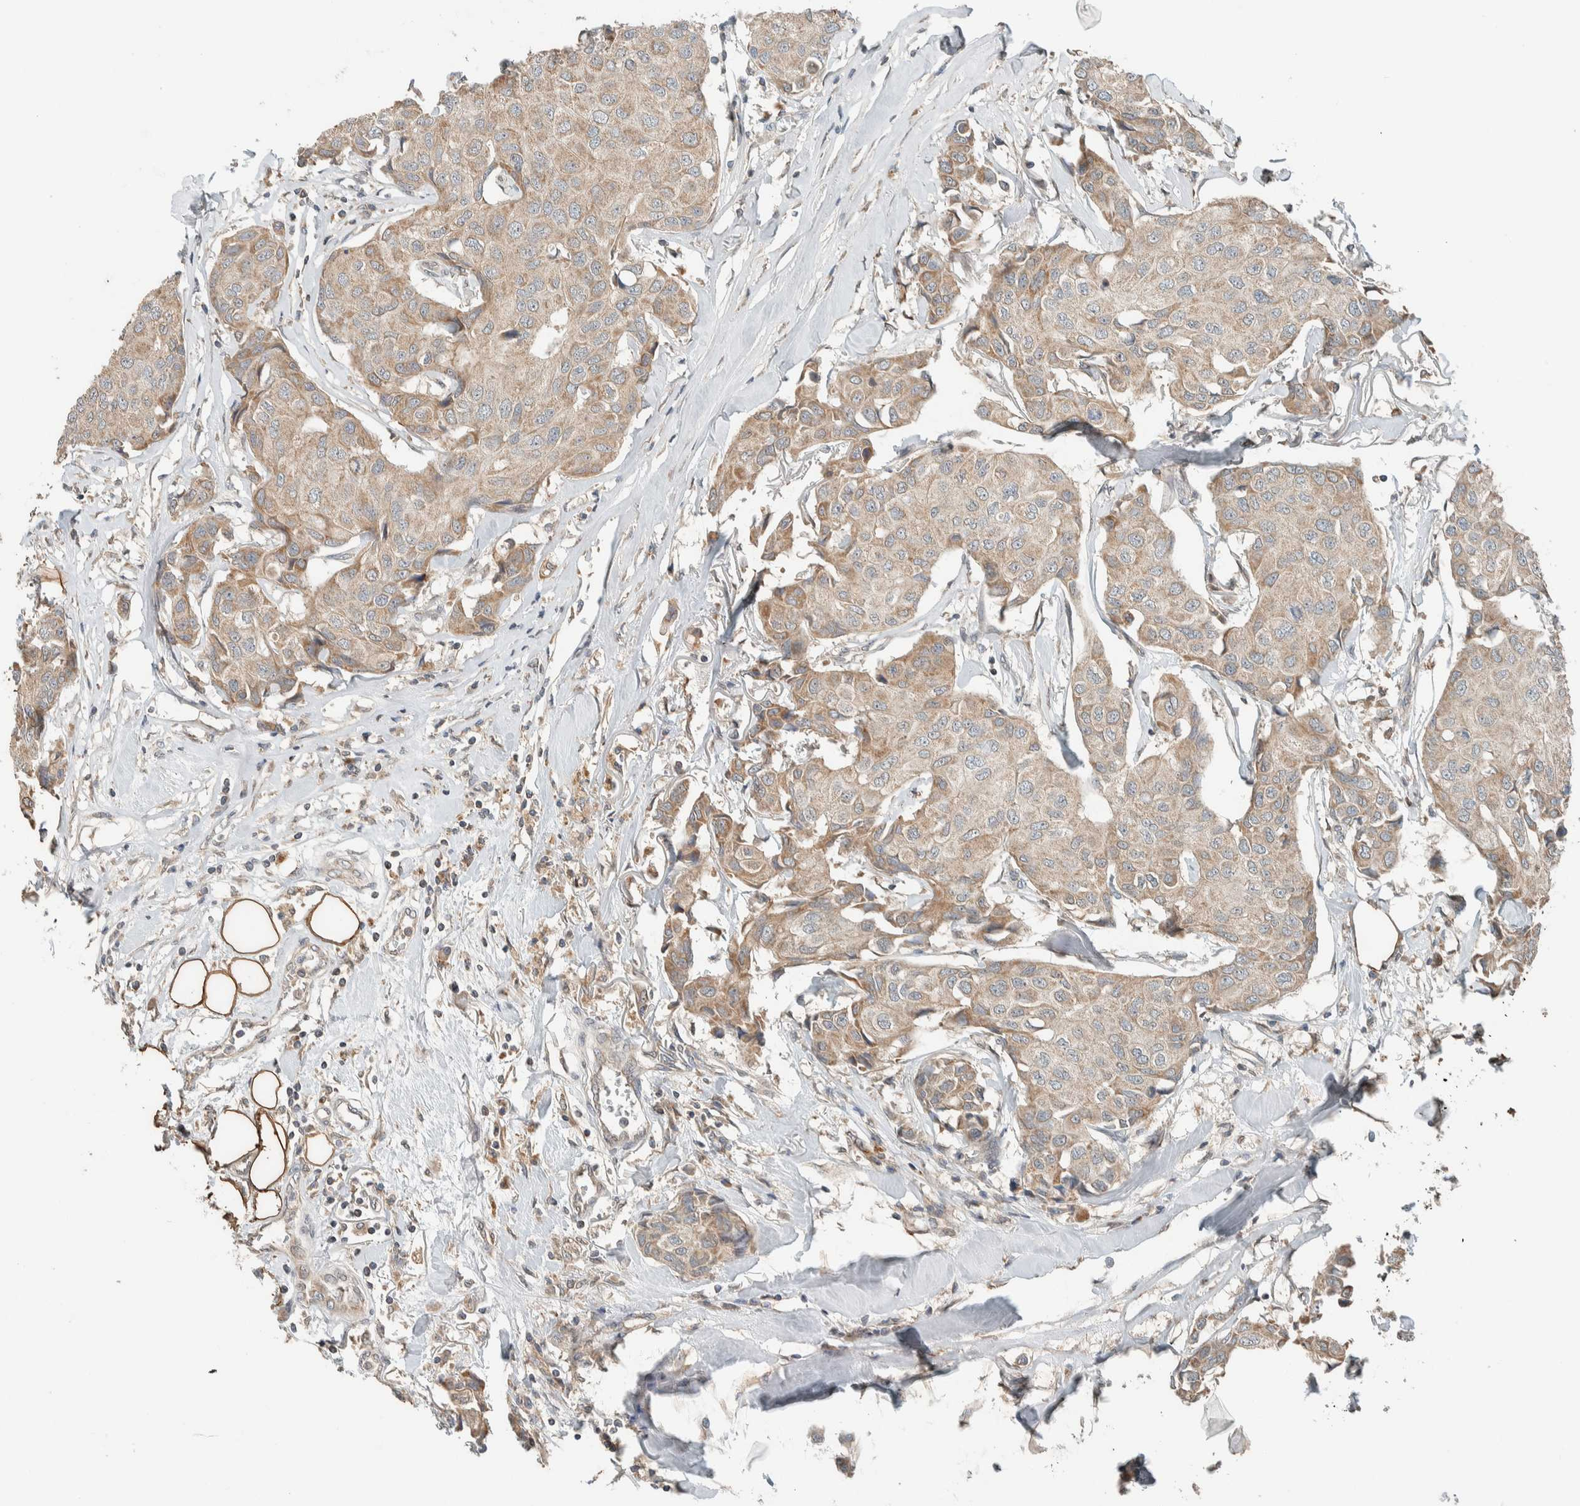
{"staining": {"intensity": "weak", "quantity": ">75%", "location": "cytoplasmic/membranous"}, "tissue": "breast cancer", "cell_type": "Tumor cells", "image_type": "cancer", "snomed": [{"axis": "morphology", "description": "Duct carcinoma"}, {"axis": "topography", "description": "Breast"}], "caption": "Weak cytoplasmic/membranous staining for a protein is seen in approximately >75% of tumor cells of breast cancer (intraductal carcinoma) using immunohistochemistry (IHC).", "gene": "NBR1", "patient": {"sex": "female", "age": 80}}